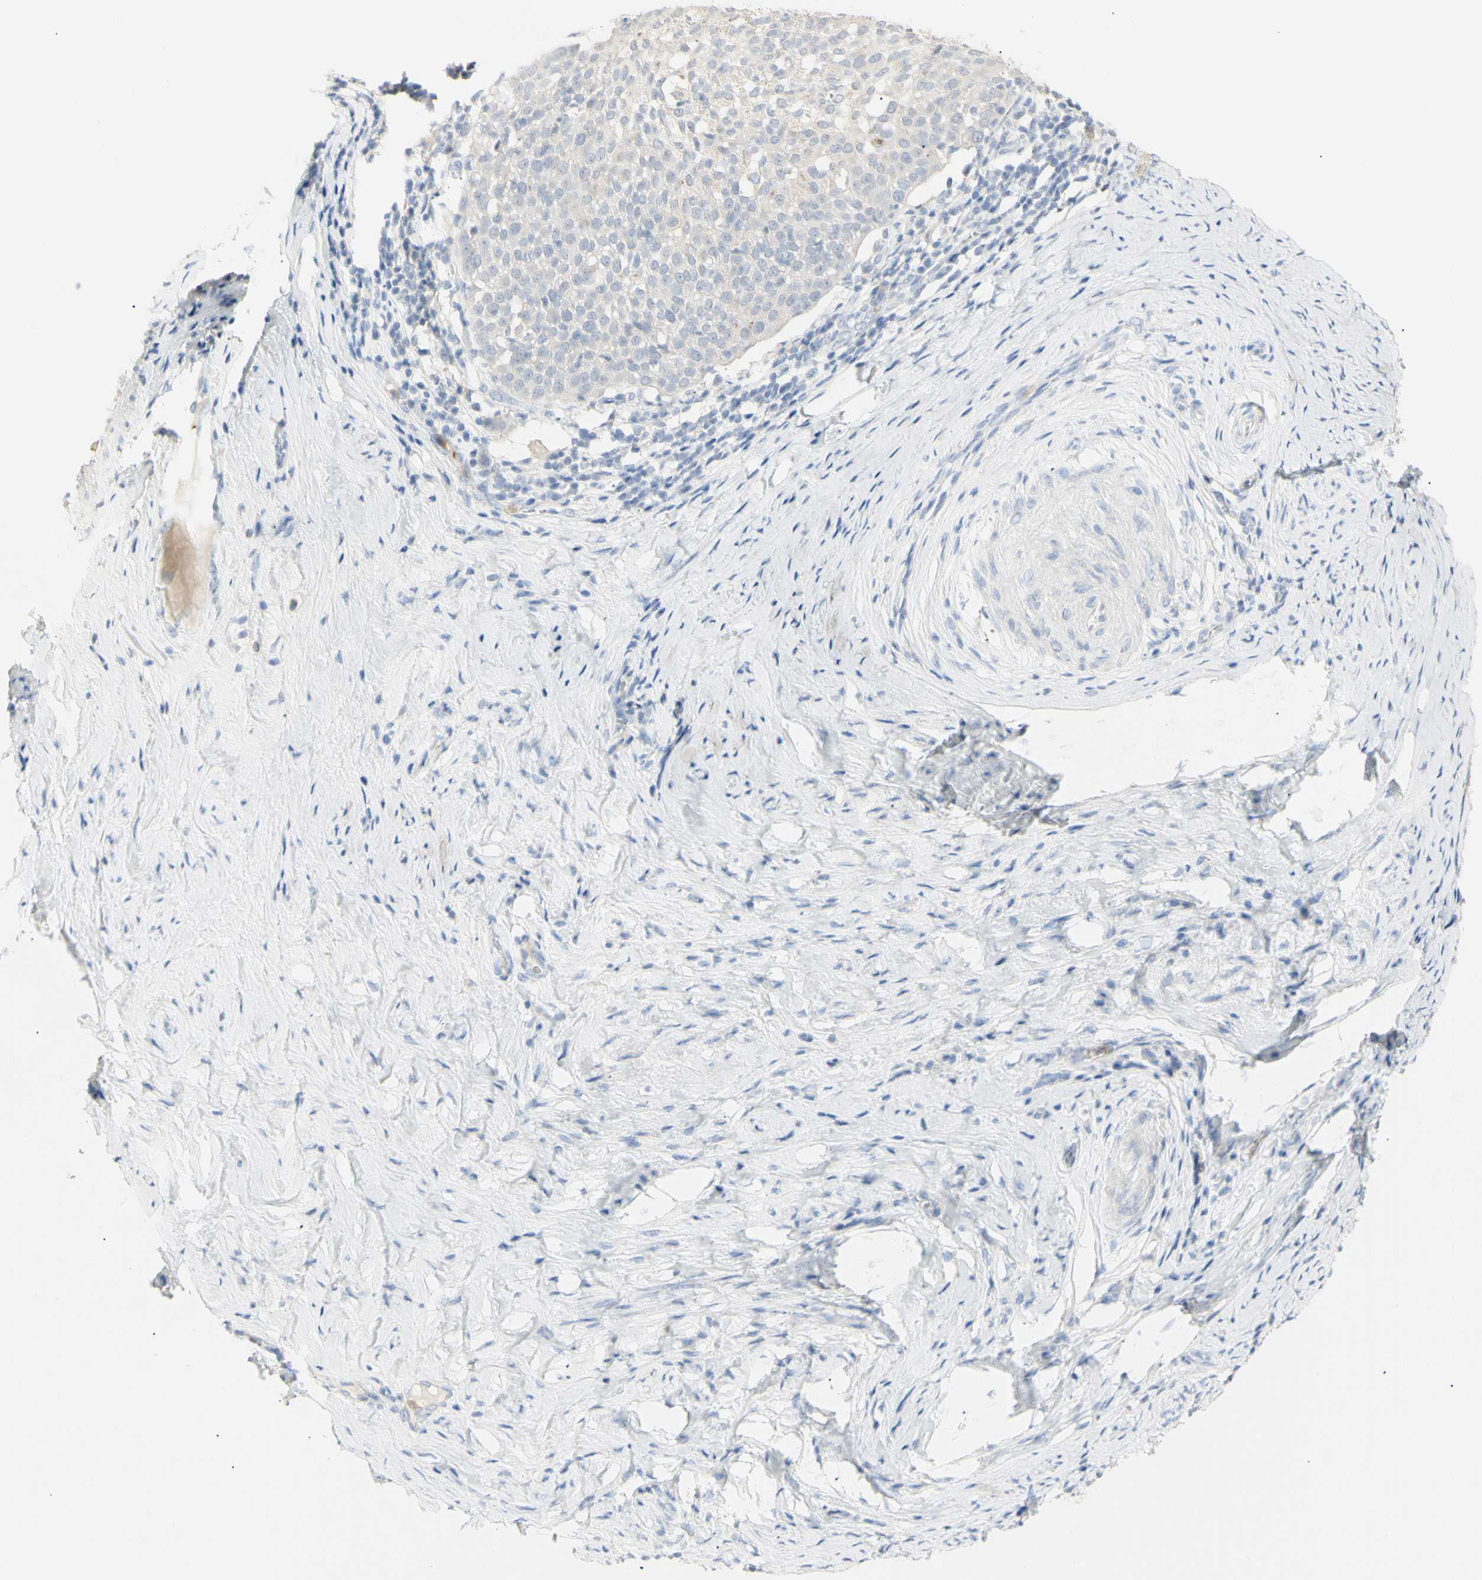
{"staining": {"intensity": "weak", "quantity": "<25%", "location": "cytoplasmic/membranous"}, "tissue": "cervical cancer", "cell_type": "Tumor cells", "image_type": "cancer", "snomed": [{"axis": "morphology", "description": "Squamous cell carcinoma, NOS"}, {"axis": "topography", "description": "Cervix"}], "caption": "A high-resolution image shows immunohistochemistry staining of cervical cancer (squamous cell carcinoma), which demonstrates no significant staining in tumor cells.", "gene": "B4GALNT3", "patient": {"sex": "female", "age": 51}}